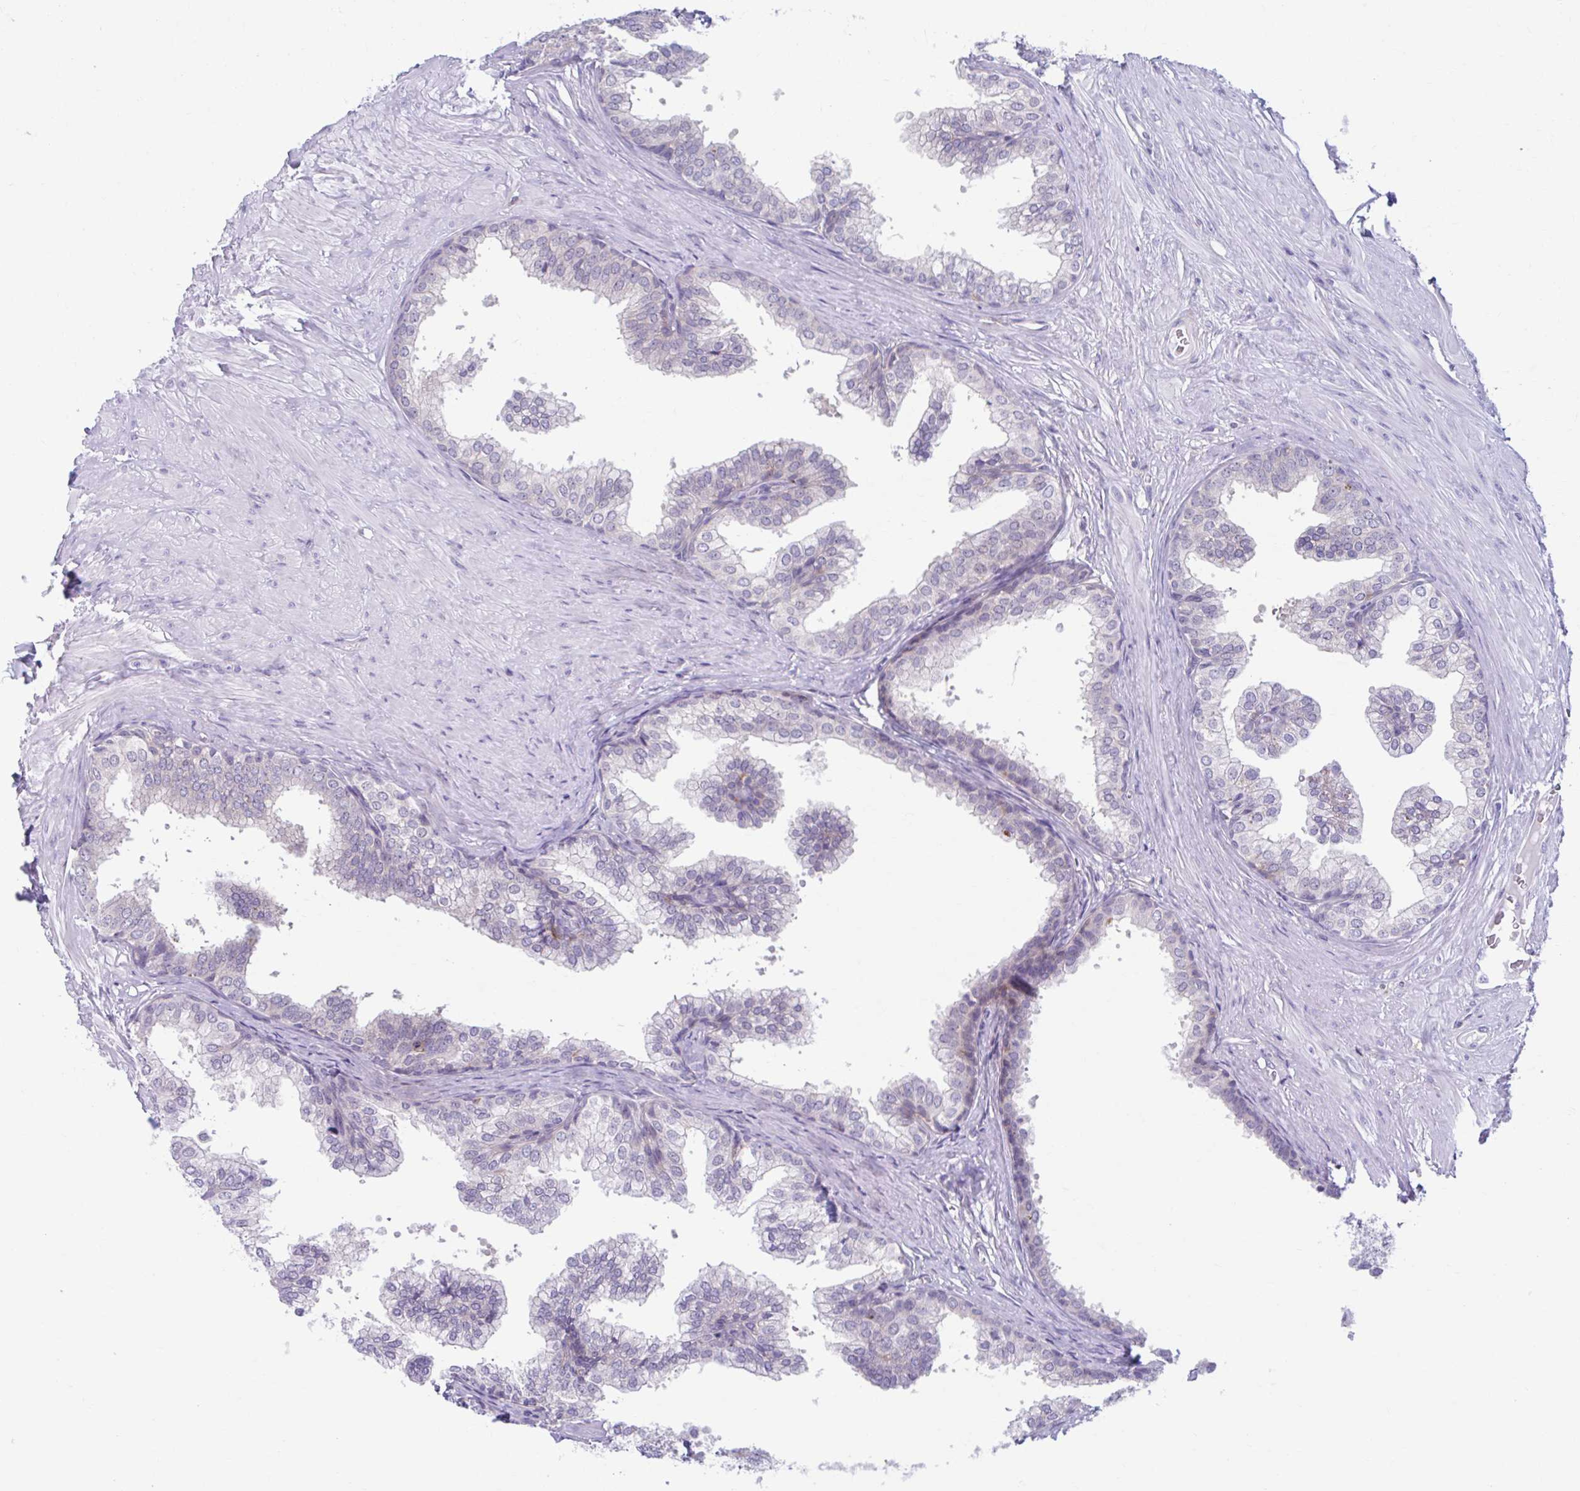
{"staining": {"intensity": "negative", "quantity": "none", "location": "none"}, "tissue": "prostate", "cell_type": "Glandular cells", "image_type": "normal", "snomed": [{"axis": "morphology", "description": "Normal tissue, NOS"}, {"axis": "topography", "description": "Prostate"}, {"axis": "topography", "description": "Peripheral nerve tissue"}], "caption": "DAB immunohistochemical staining of normal human prostate displays no significant expression in glandular cells.", "gene": "ADAT3", "patient": {"sex": "male", "age": 55}}